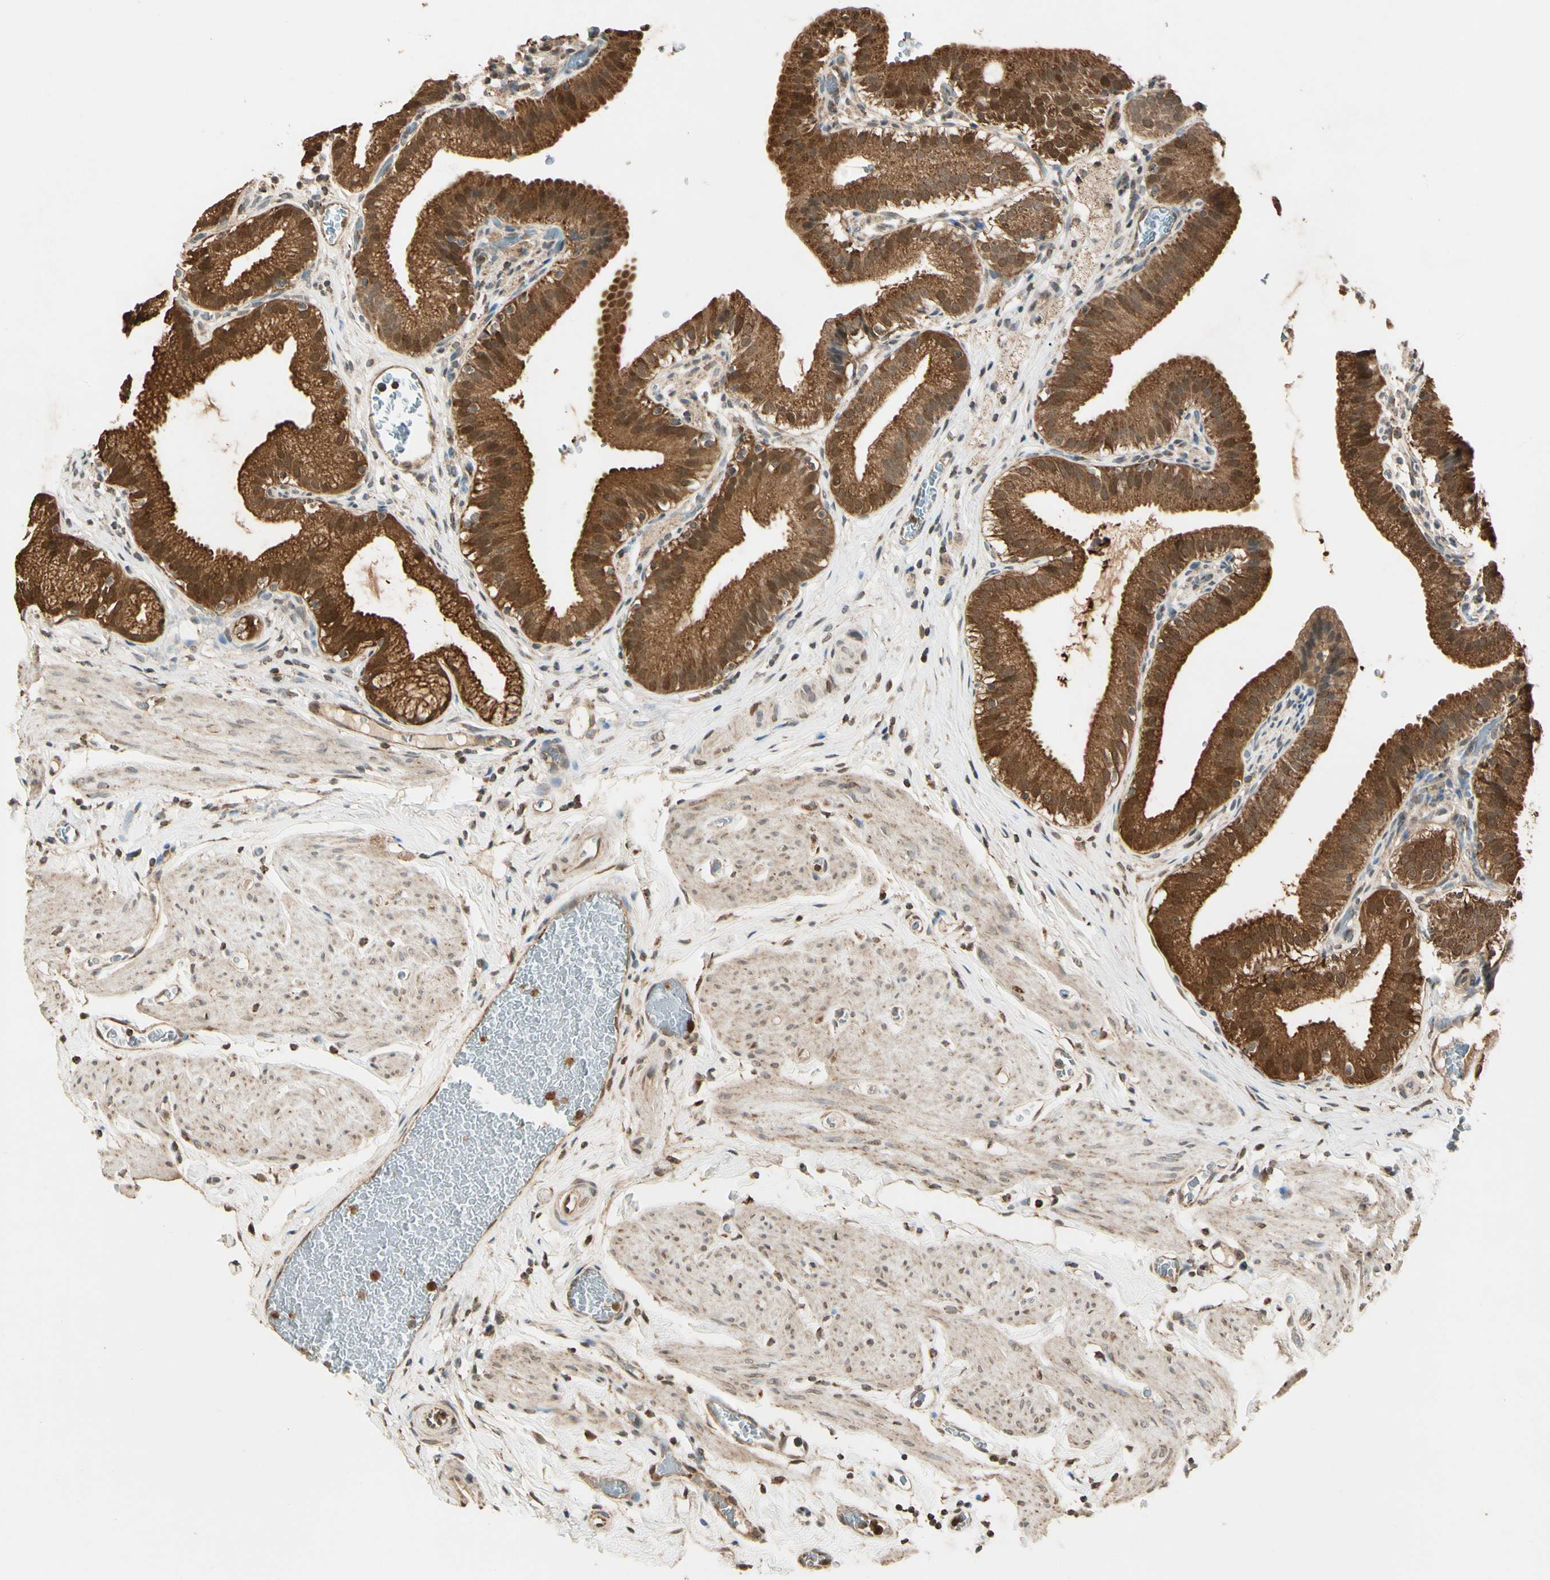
{"staining": {"intensity": "strong", "quantity": ">75%", "location": "cytoplasmic/membranous"}, "tissue": "gallbladder", "cell_type": "Glandular cells", "image_type": "normal", "snomed": [{"axis": "morphology", "description": "Normal tissue, NOS"}, {"axis": "topography", "description": "Gallbladder"}], "caption": "Immunohistochemical staining of normal gallbladder demonstrates high levels of strong cytoplasmic/membranous staining in approximately >75% of glandular cells.", "gene": "PRDX5", "patient": {"sex": "male", "age": 54}}